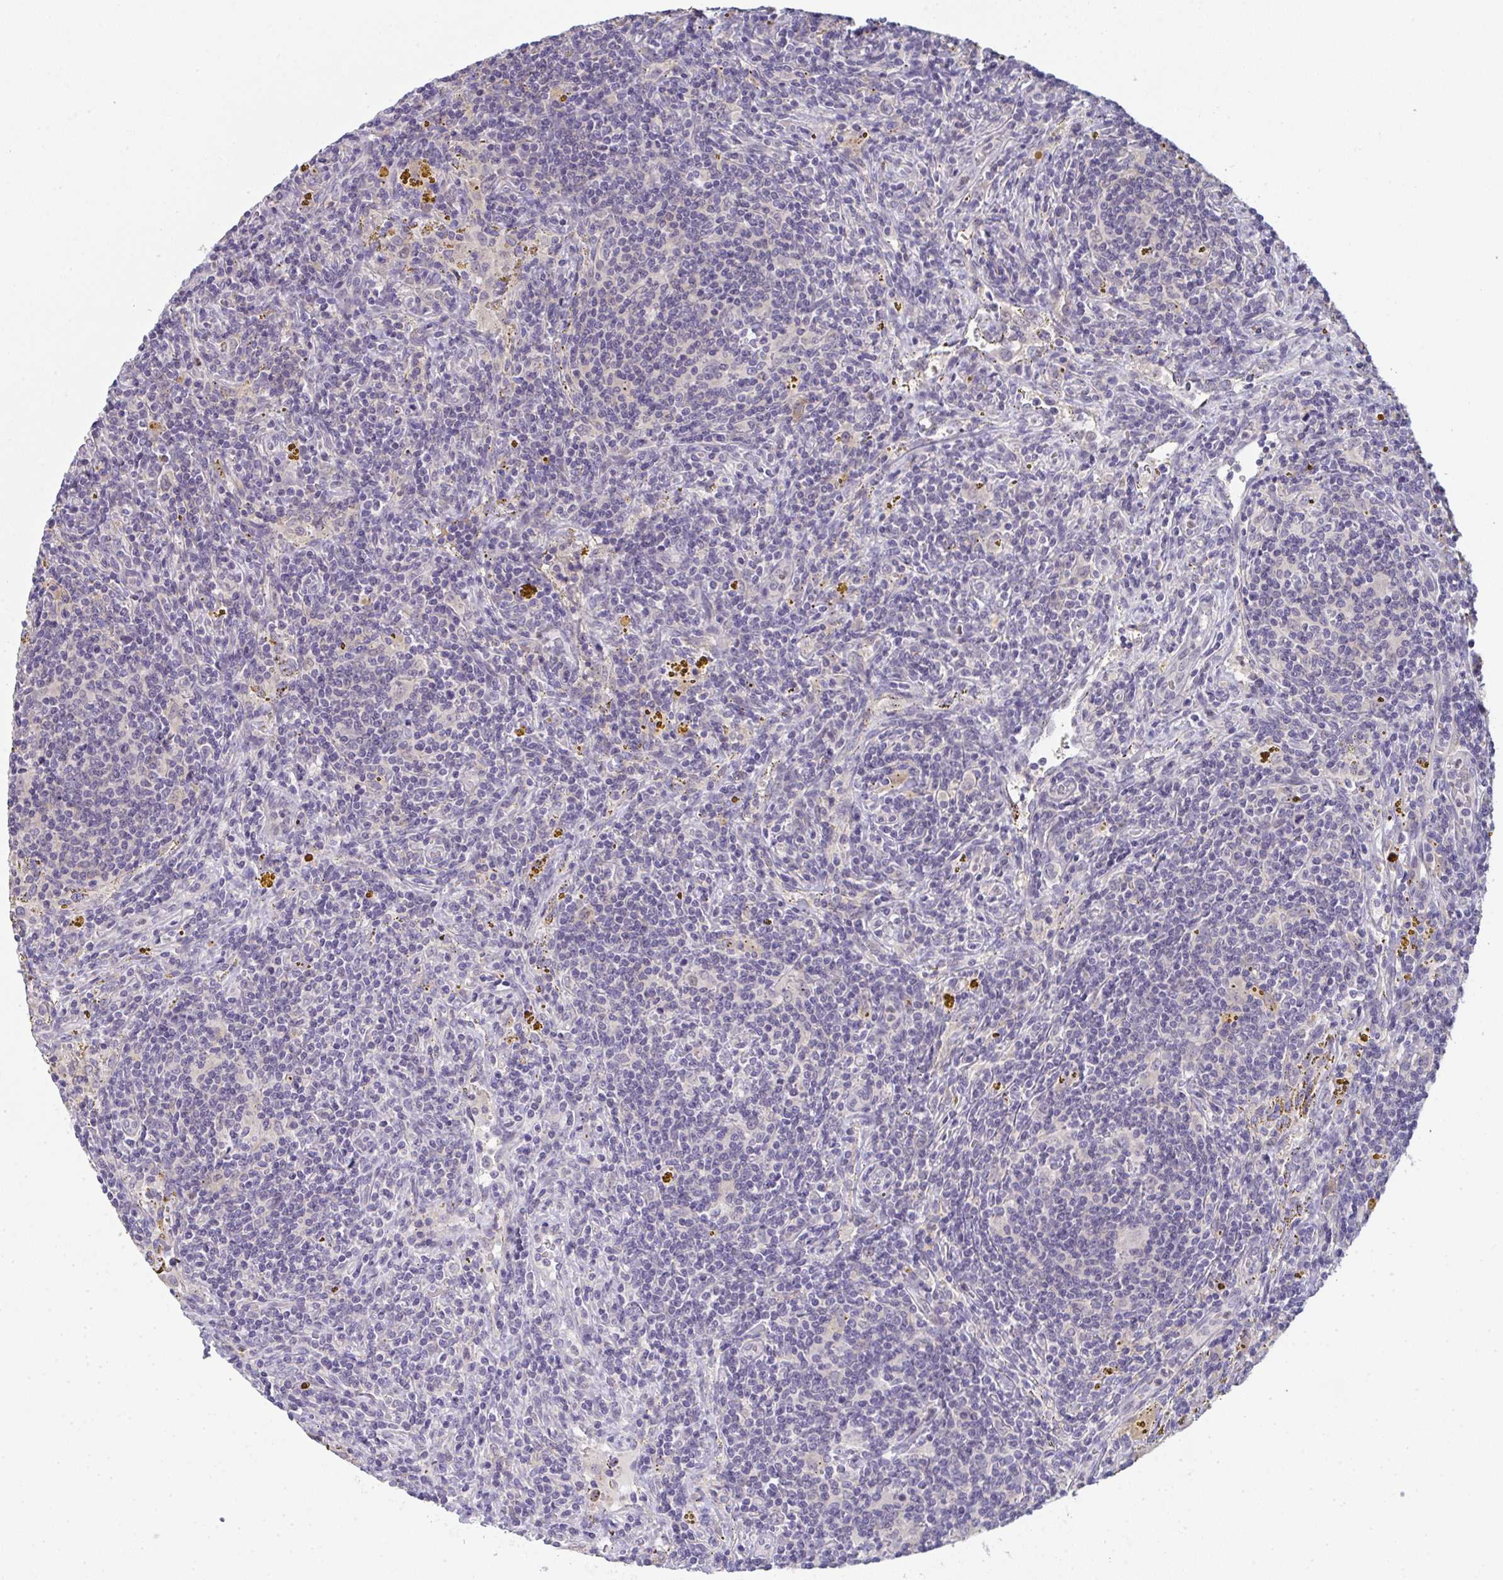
{"staining": {"intensity": "negative", "quantity": "none", "location": "none"}, "tissue": "lymphoma", "cell_type": "Tumor cells", "image_type": "cancer", "snomed": [{"axis": "morphology", "description": "Malignant lymphoma, non-Hodgkin's type, Low grade"}, {"axis": "topography", "description": "Spleen"}], "caption": "Tumor cells are negative for brown protein staining in low-grade malignant lymphoma, non-Hodgkin's type.", "gene": "RIOK1", "patient": {"sex": "female", "age": 70}}